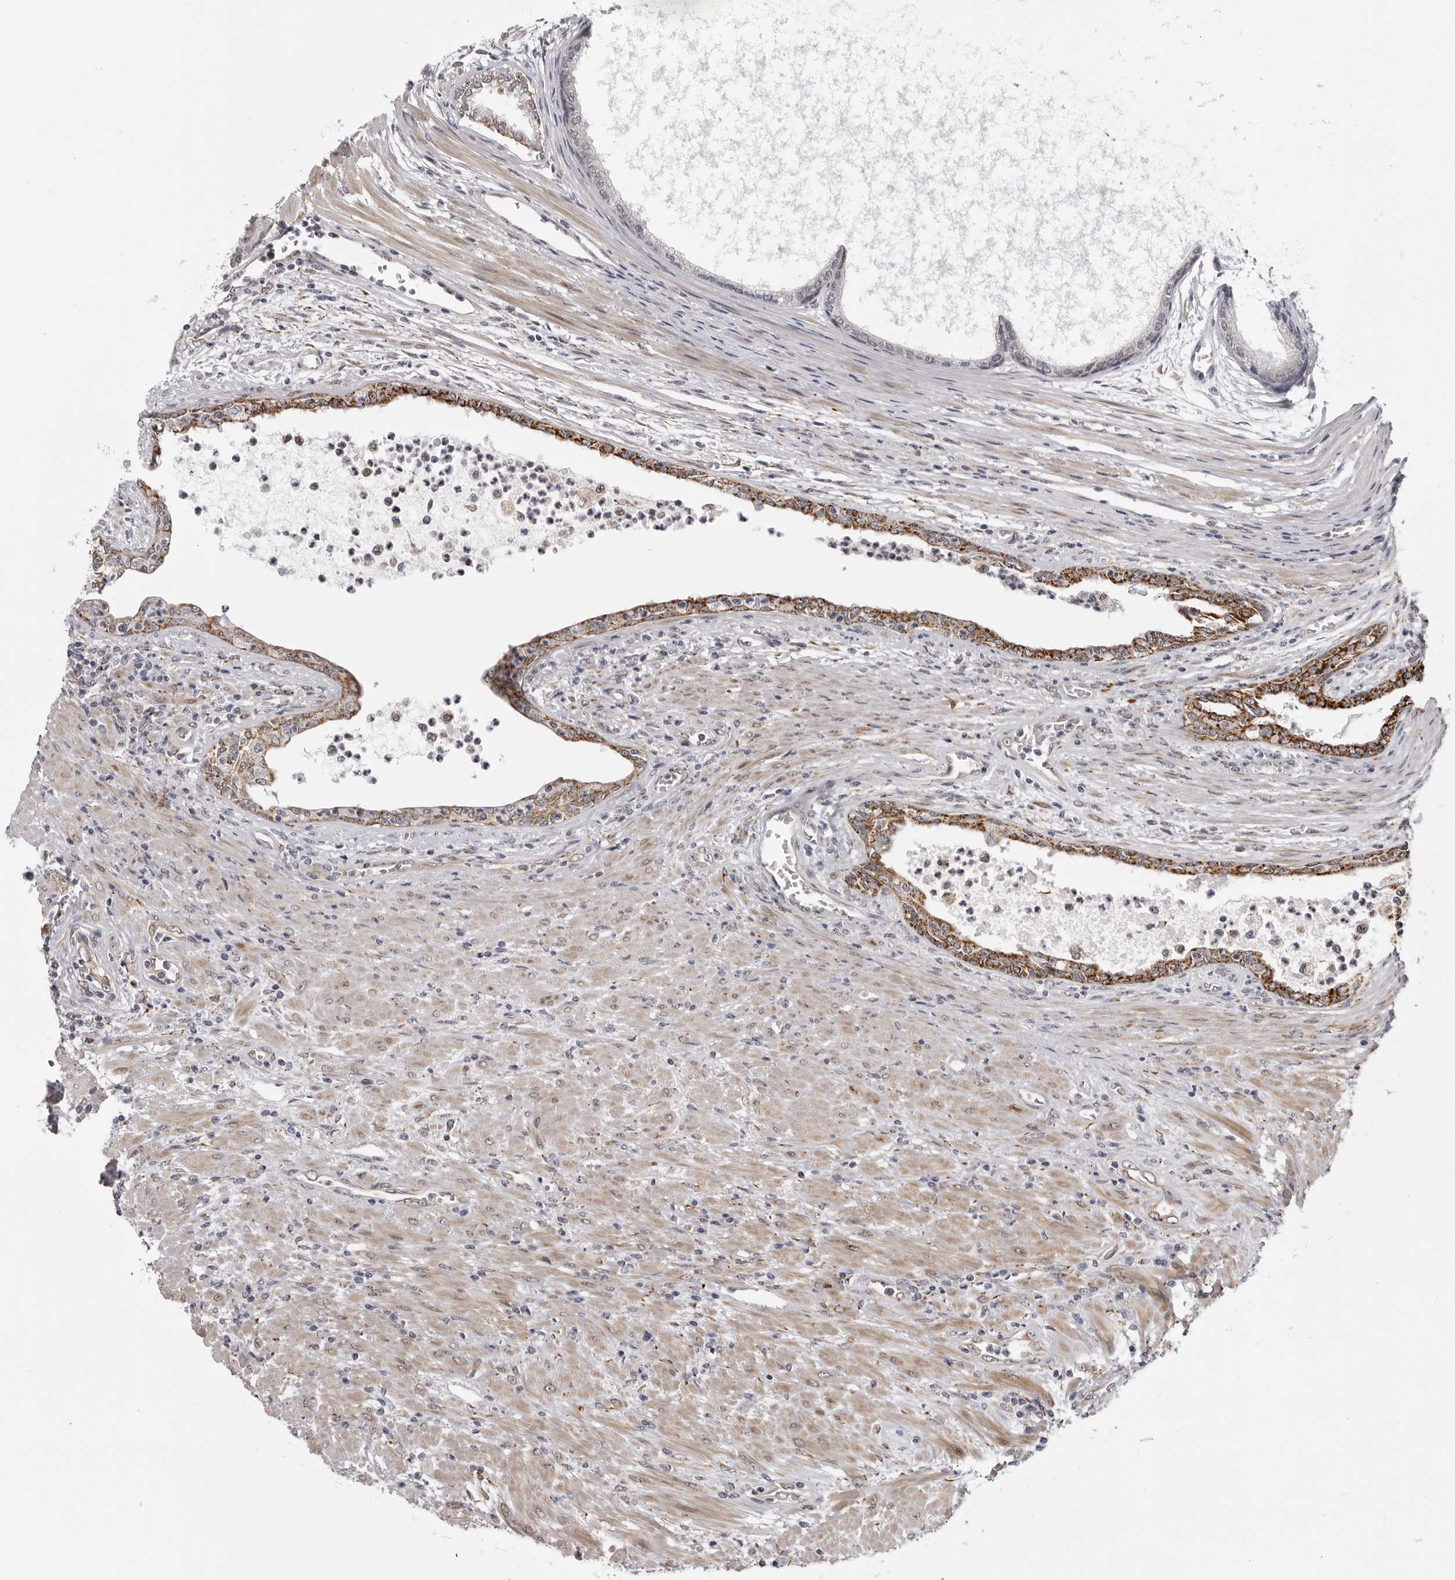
{"staining": {"intensity": "moderate", "quantity": ">75%", "location": "cytoplasmic/membranous"}, "tissue": "prostate cancer", "cell_type": "Tumor cells", "image_type": "cancer", "snomed": [{"axis": "morphology", "description": "Normal tissue, NOS"}, {"axis": "morphology", "description": "Adenocarcinoma, Low grade"}, {"axis": "topography", "description": "Prostate"}, {"axis": "topography", "description": "Peripheral nerve tissue"}], "caption": "This histopathology image reveals low-grade adenocarcinoma (prostate) stained with immunohistochemistry to label a protein in brown. The cytoplasmic/membranous of tumor cells show moderate positivity for the protein. Nuclei are counter-stained blue.", "gene": "DNAH14", "patient": {"sex": "male", "age": 71}}